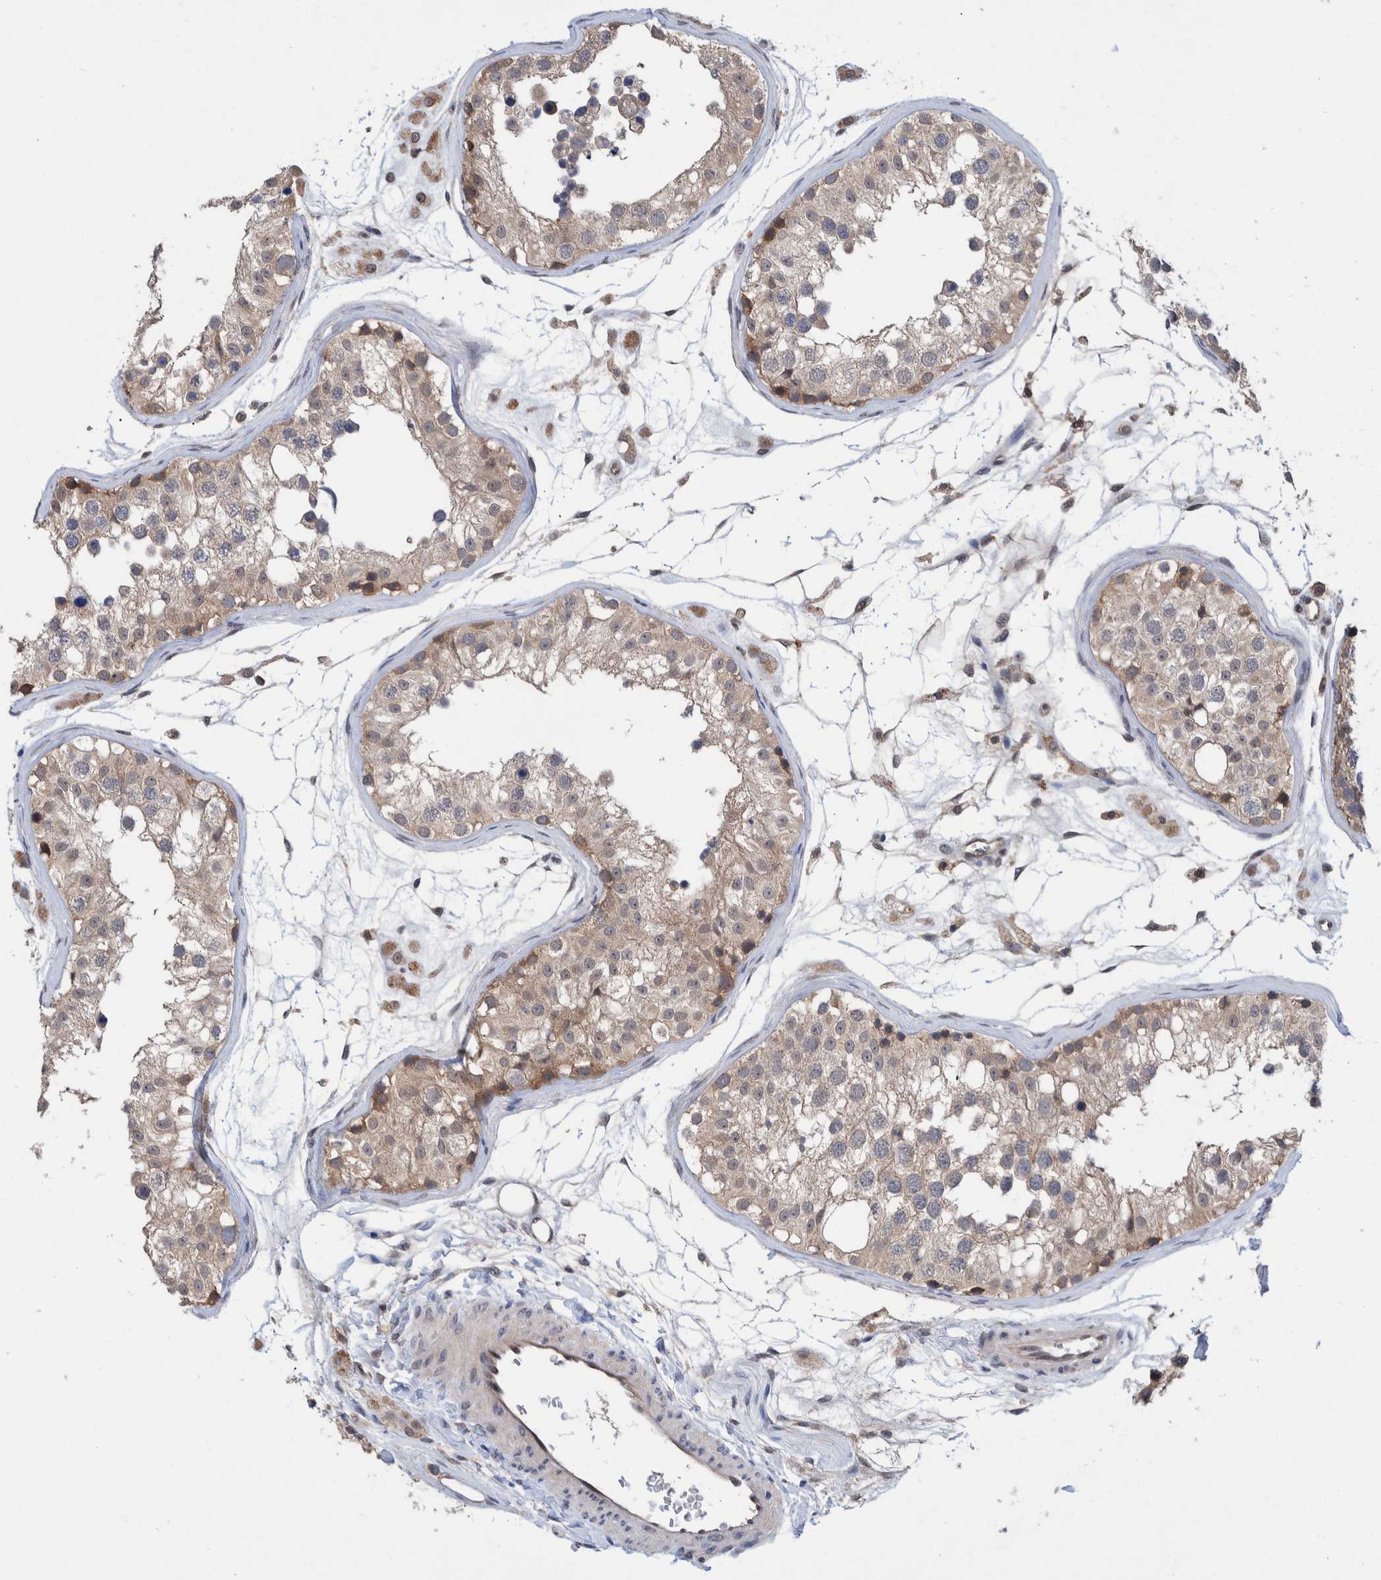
{"staining": {"intensity": "weak", "quantity": "<25%", "location": "cytoplasmic/membranous,nuclear"}, "tissue": "testis", "cell_type": "Cells in seminiferous ducts", "image_type": "normal", "snomed": [{"axis": "morphology", "description": "Normal tissue, NOS"}, {"axis": "morphology", "description": "Adenocarcinoma, metastatic, NOS"}, {"axis": "topography", "description": "Testis"}], "caption": "The immunohistochemistry micrograph has no significant staining in cells in seminiferous ducts of testis. (Brightfield microscopy of DAB immunohistochemistry (IHC) at high magnification).", "gene": "PLPBP", "patient": {"sex": "male", "age": 26}}